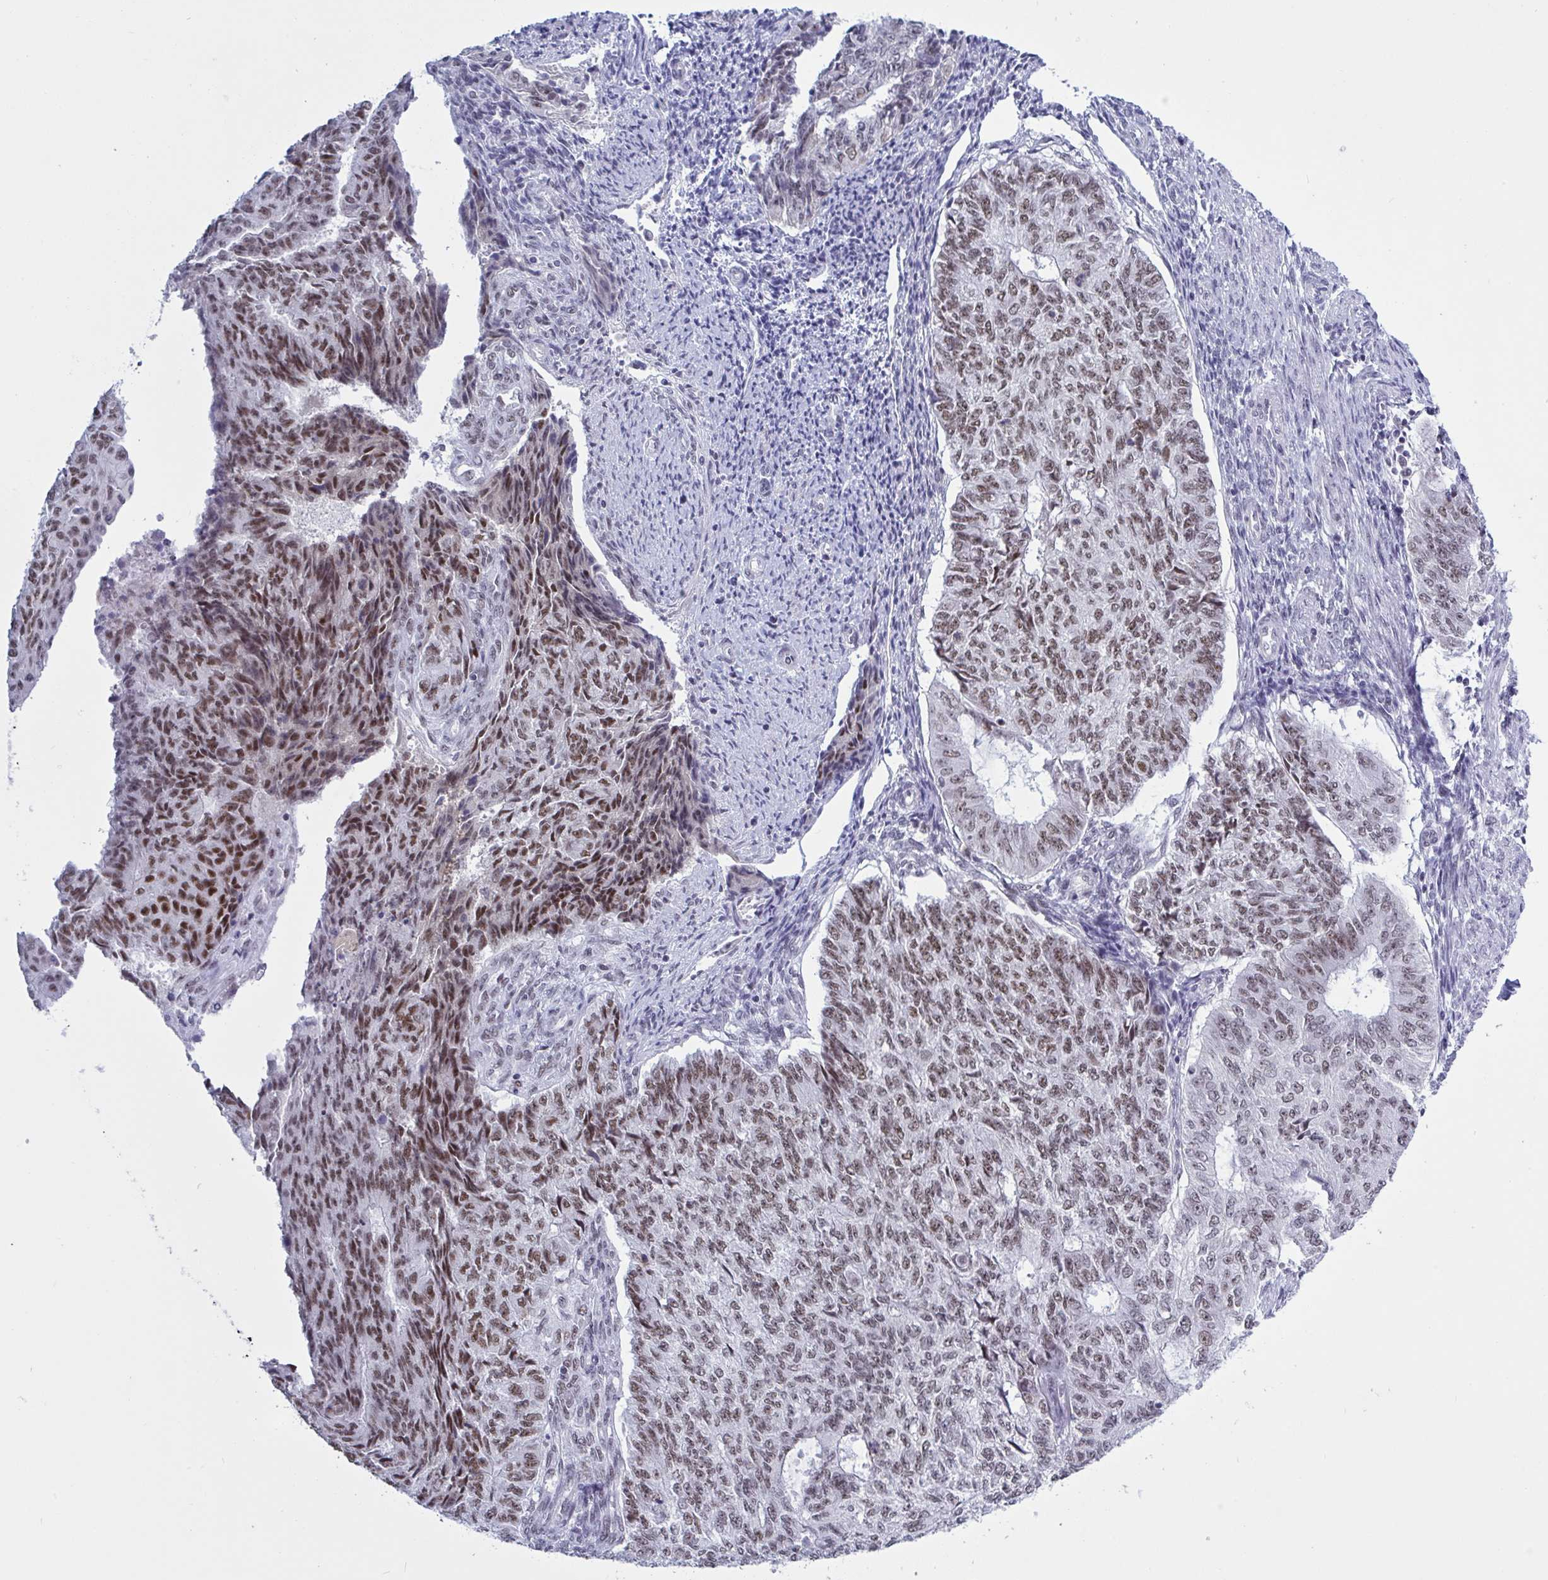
{"staining": {"intensity": "moderate", "quantity": ">75%", "location": "nuclear"}, "tissue": "endometrial cancer", "cell_type": "Tumor cells", "image_type": "cancer", "snomed": [{"axis": "morphology", "description": "Adenocarcinoma, NOS"}, {"axis": "topography", "description": "Endometrium"}], "caption": "Tumor cells exhibit medium levels of moderate nuclear expression in about >75% of cells in human adenocarcinoma (endometrial). (DAB (3,3'-diaminobenzidine) IHC, brown staining for protein, blue staining for nuclei).", "gene": "PPP1R10", "patient": {"sex": "female", "age": 32}}